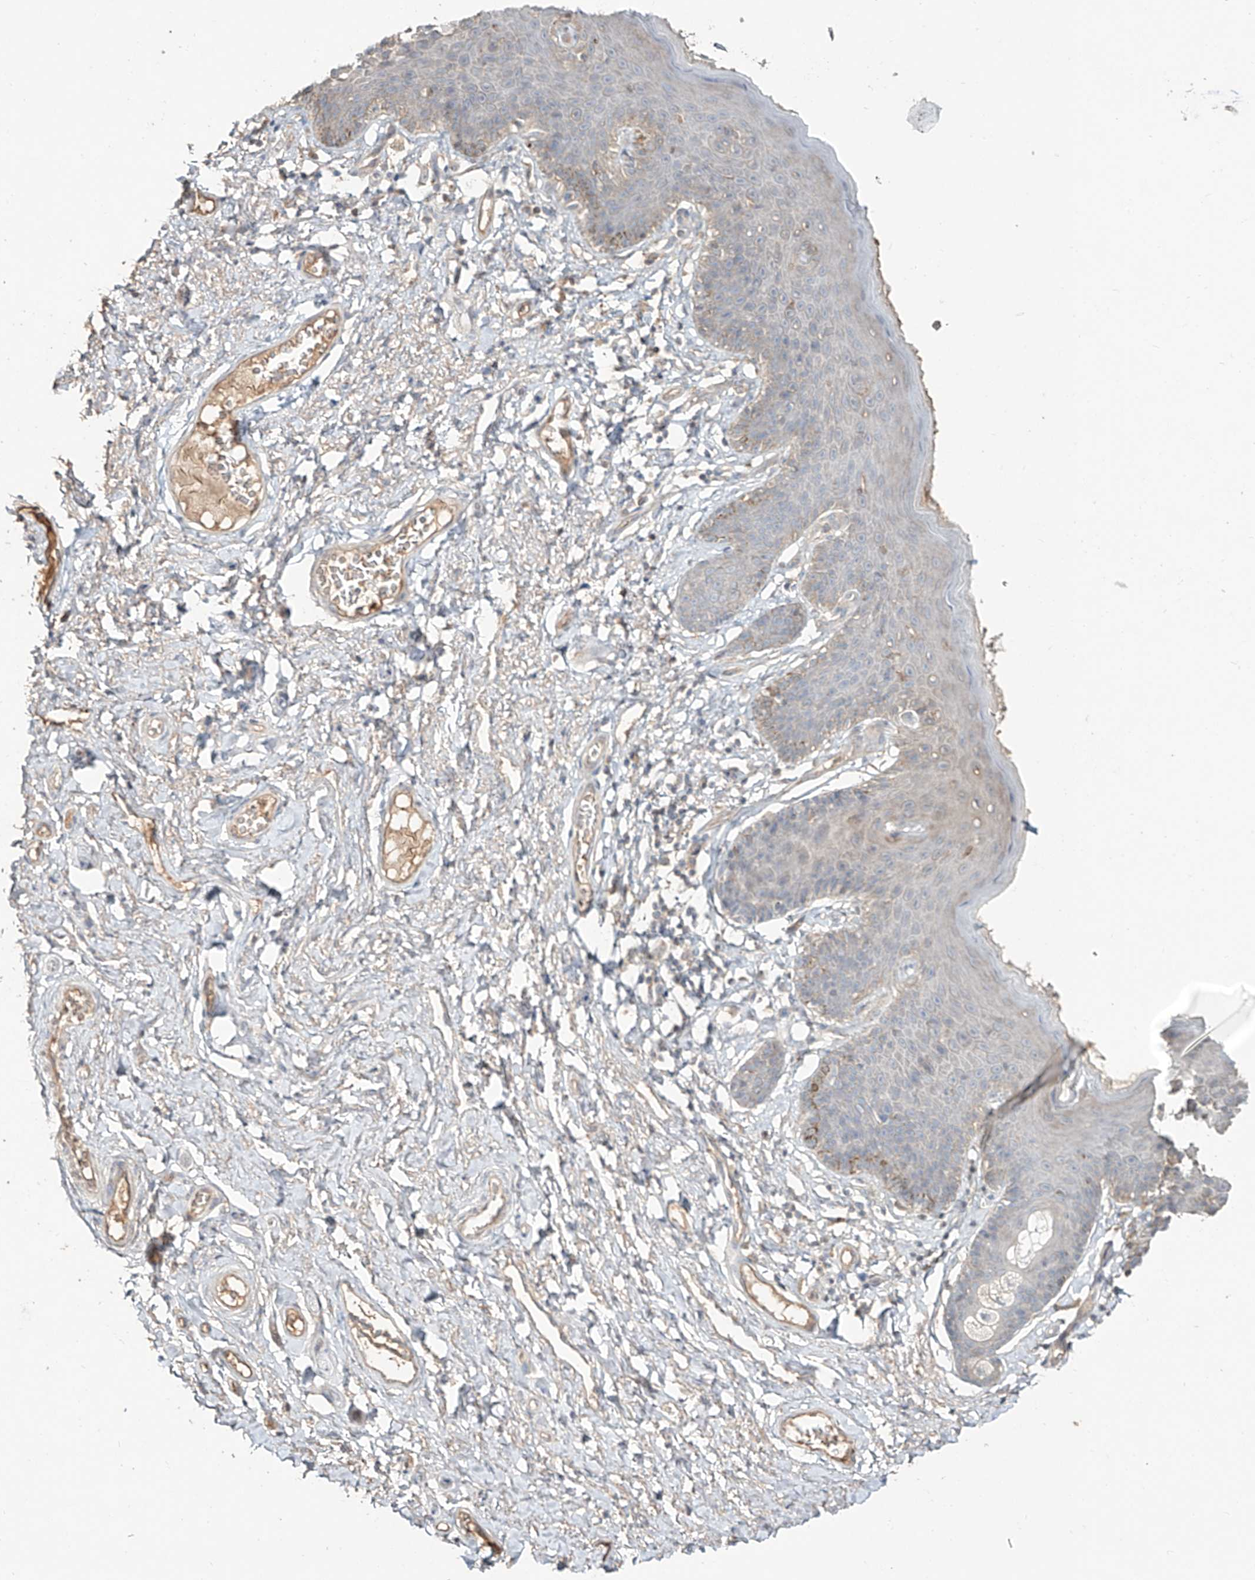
{"staining": {"intensity": "moderate", "quantity": "<25%", "location": "cytoplasmic/membranous"}, "tissue": "skin", "cell_type": "Epidermal cells", "image_type": "normal", "snomed": [{"axis": "morphology", "description": "Normal tissue, NOS"}, {"axis": "topography", "description": "Vulva"}], "caption": "Moderate cytoplasmic/membranous expression is seen in approximately <25% of epidermal cells in normal skin. The staining was performed using DAB (3,3'-diaminobenzidine), with brown indicating positive protein expression. Nuclei are stained blue with hematoxylin.", "gene": "ERO1A", "patient": {"sex": "female", "age": 66}}